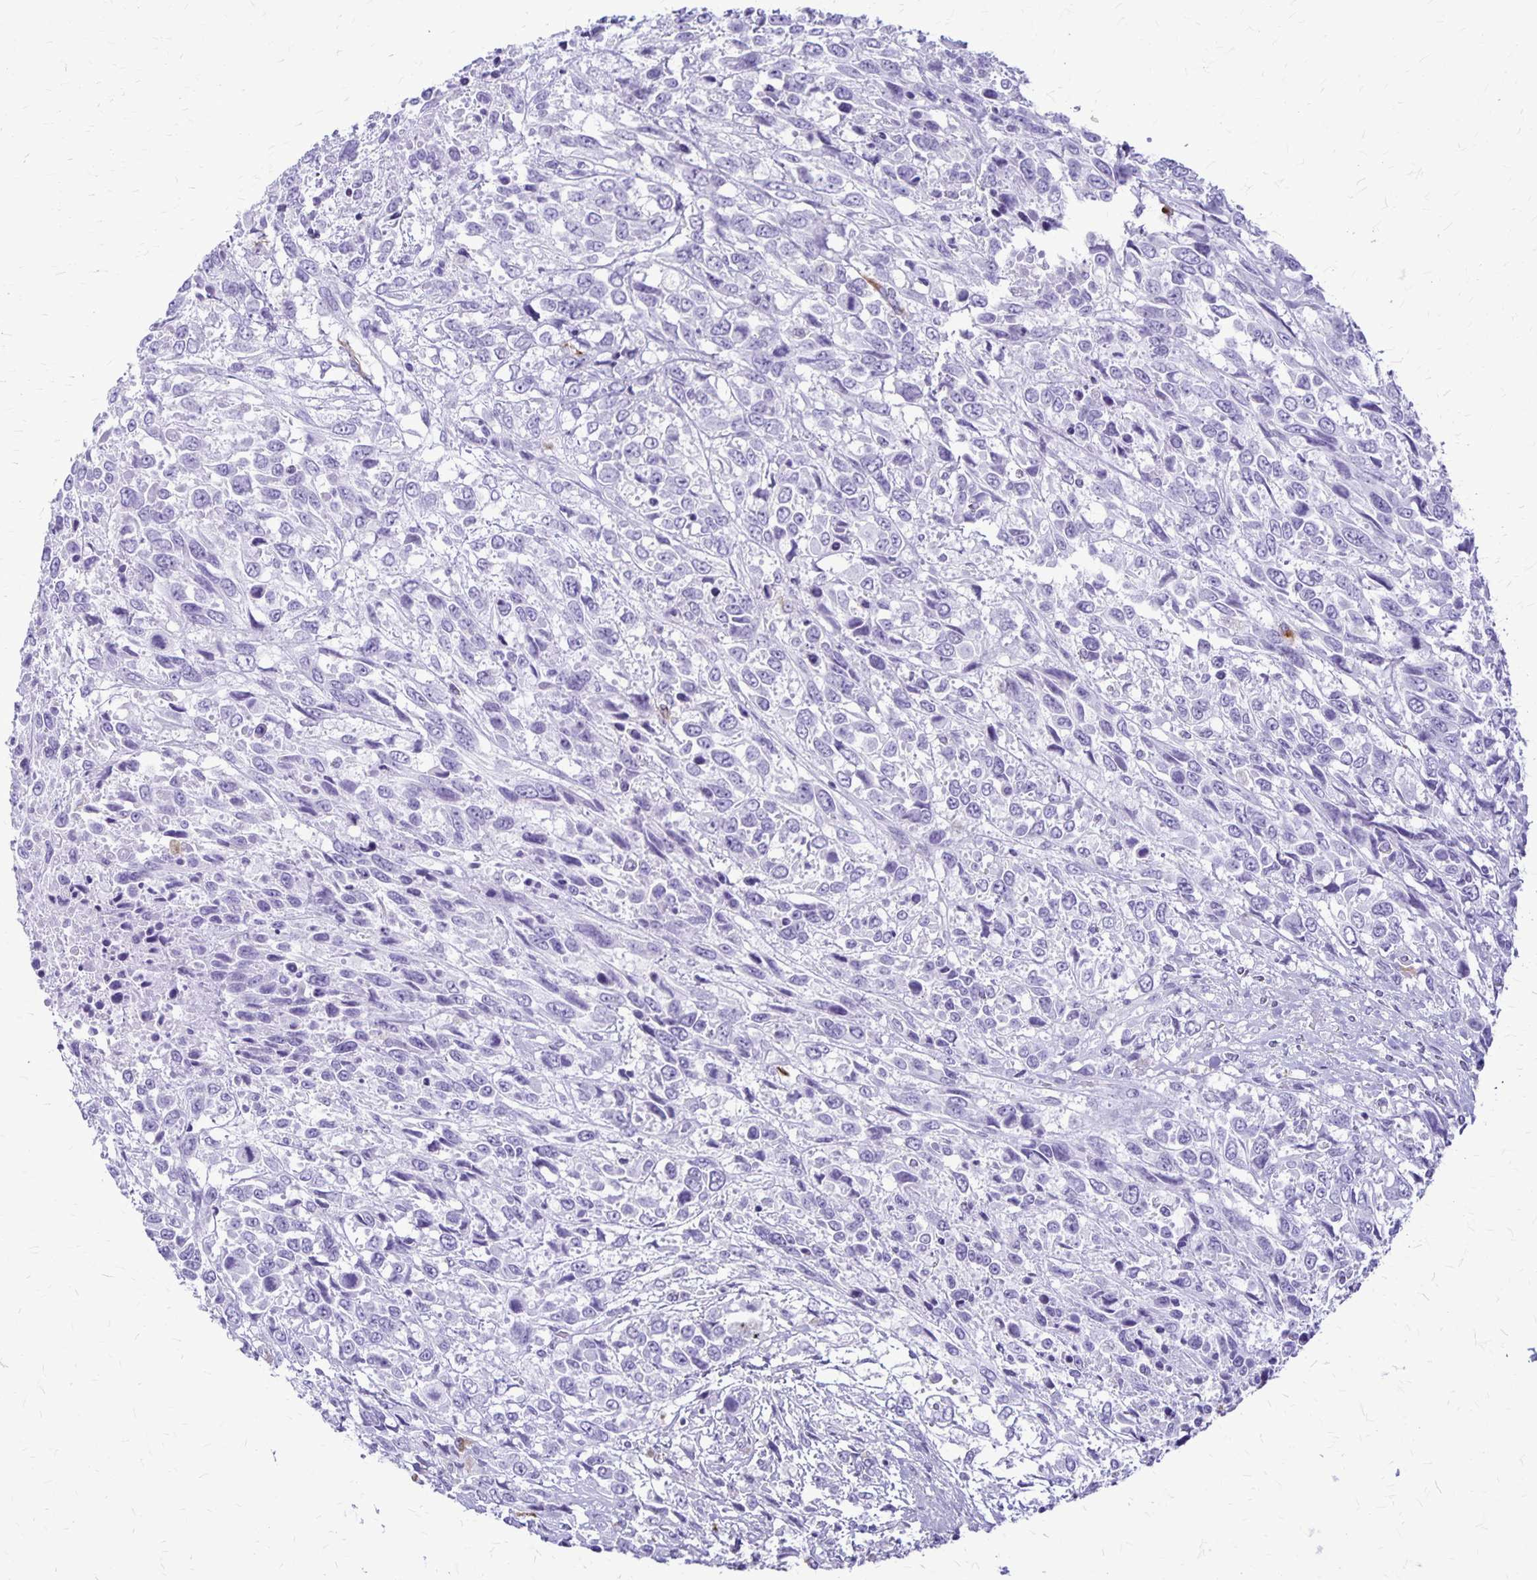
{"staining": {"intensity": "negative", "quantity": "none", "location": "none"}, "tissue": "urothelial cancer", "cell_type": "Tumor cells", "image_type": "cancer", "snomed": [{"axis": "morphology", "description": "Urothelial carcinoma, High grade"}, {"axis": "topography", "description": "Urinary bladder"}], "caption": "The image displays no significant positivity in tumor cells of urothelial cancer.", "gene": "RTN1", "patient": {"sex": "female", "age": 70}}